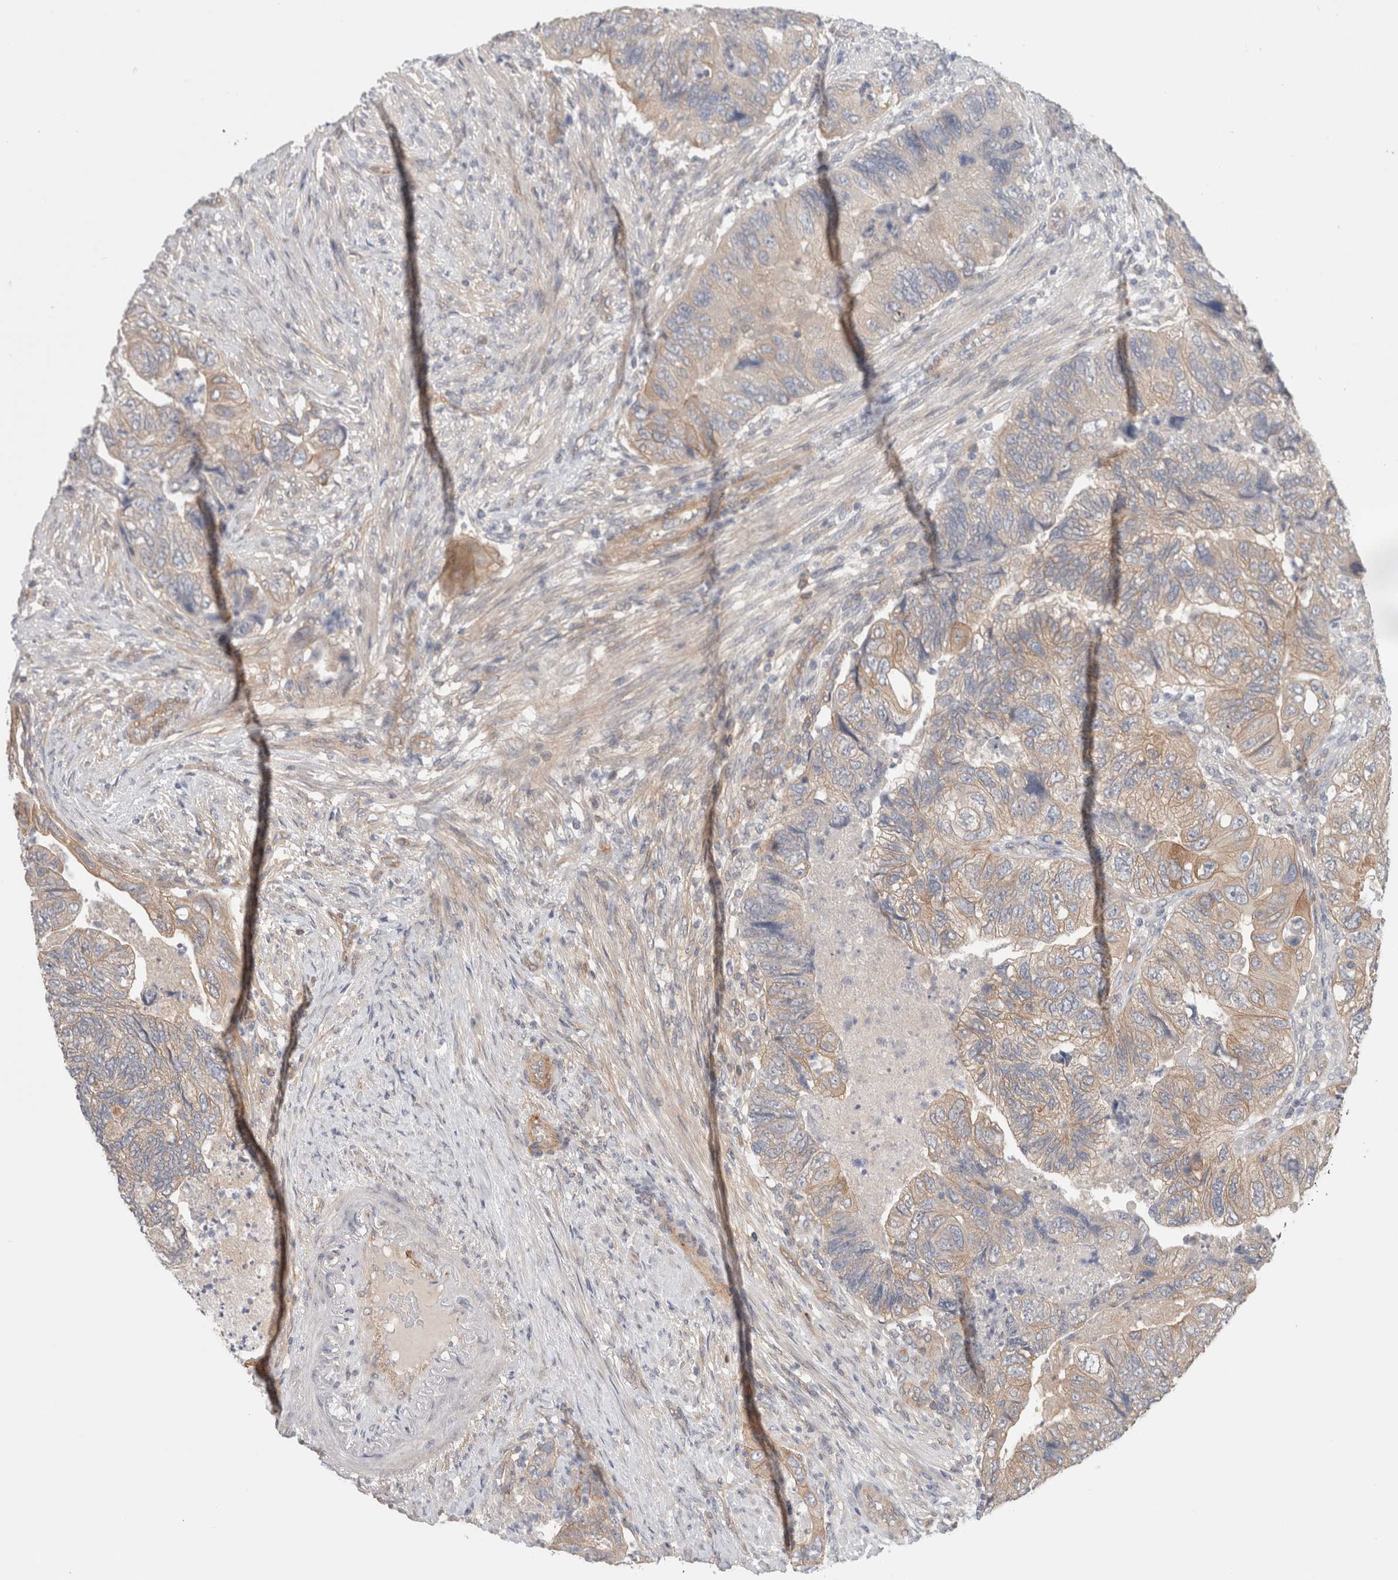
{"staining": {"intensity": "moderate", "quantity": "25%-75%", "location": "cytoplasmic/membranous"}, "tissue": "colorectal cancer", "cell_type": "Tumor cells", "image_type": "cancer", "snomed": [{"axis": "morphology", "description": "Adenocarcinoma, NOS"}, {"axis": "topography", "description": "Rectum"}], "caption": "Adenocarcinoma (colorectal) stained with immunohistochemistry shows moderate cytoplasmic/membranous staining in about 25%-75% of tumor cells.", "gene": "RASAL2", "patient": {"sex": "male", "age": 63}}